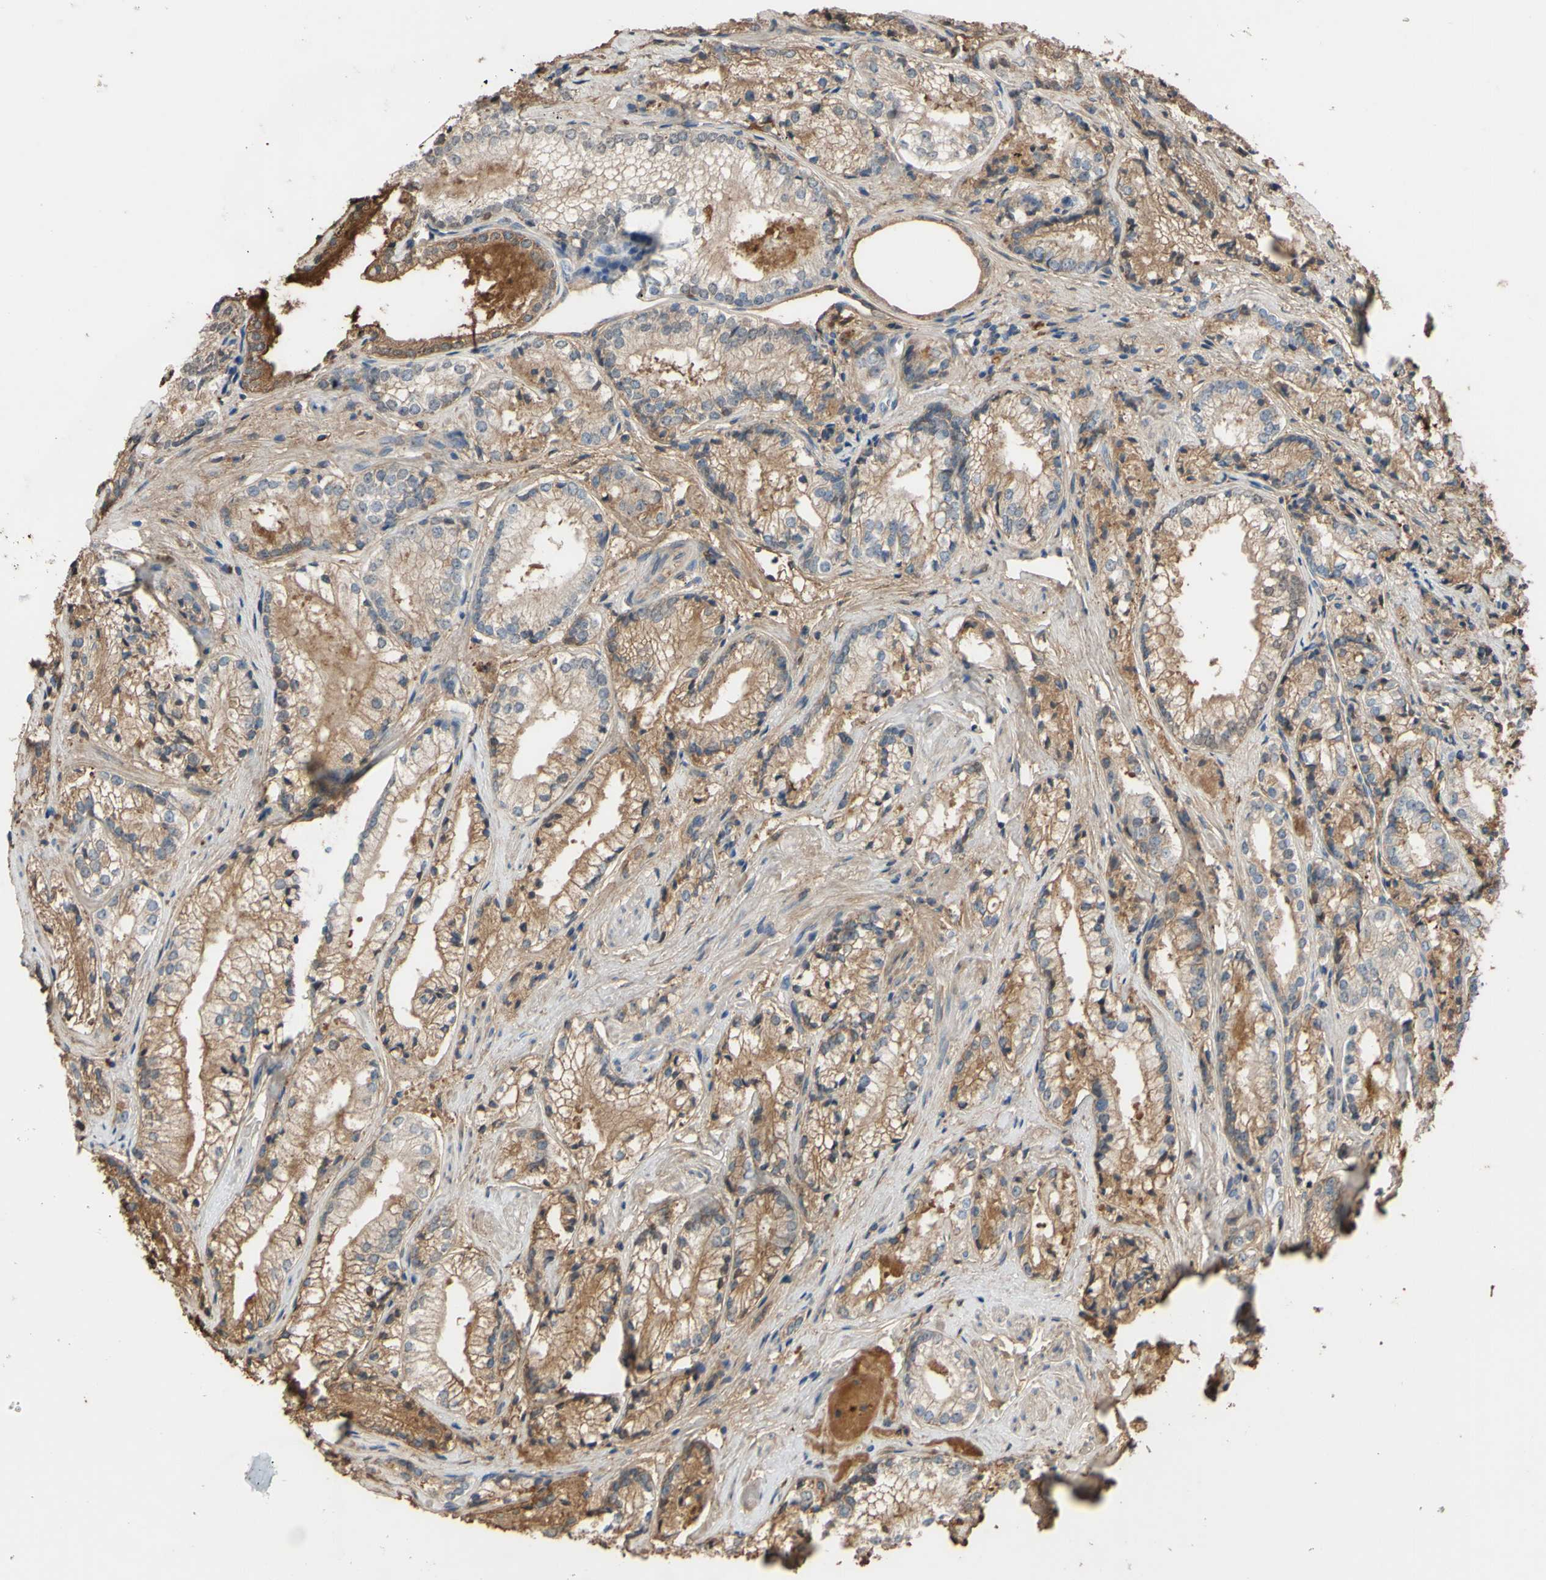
{"staining": {"intensity": "weak", "quantity": ">75%", "location": "cytoplasmic/membranous"}, "tissue": "prostate cancer", "cell_type": "Tumor cells", "image_type": "cancer", "snomed": [{"axis": "morphology", "description": "Adenocarcinoma, Low grade"}, {"axis": "topography", "description": "Prostate"}], "caption": "Protein expression analysis of human prostate low-grade adenocarcinoma reveals weak cytoplasmic/membranous expression in approximately >75% of tumor cells.", "gene": "PTGDS", "patient": {"sex": "male", "age": 60}}